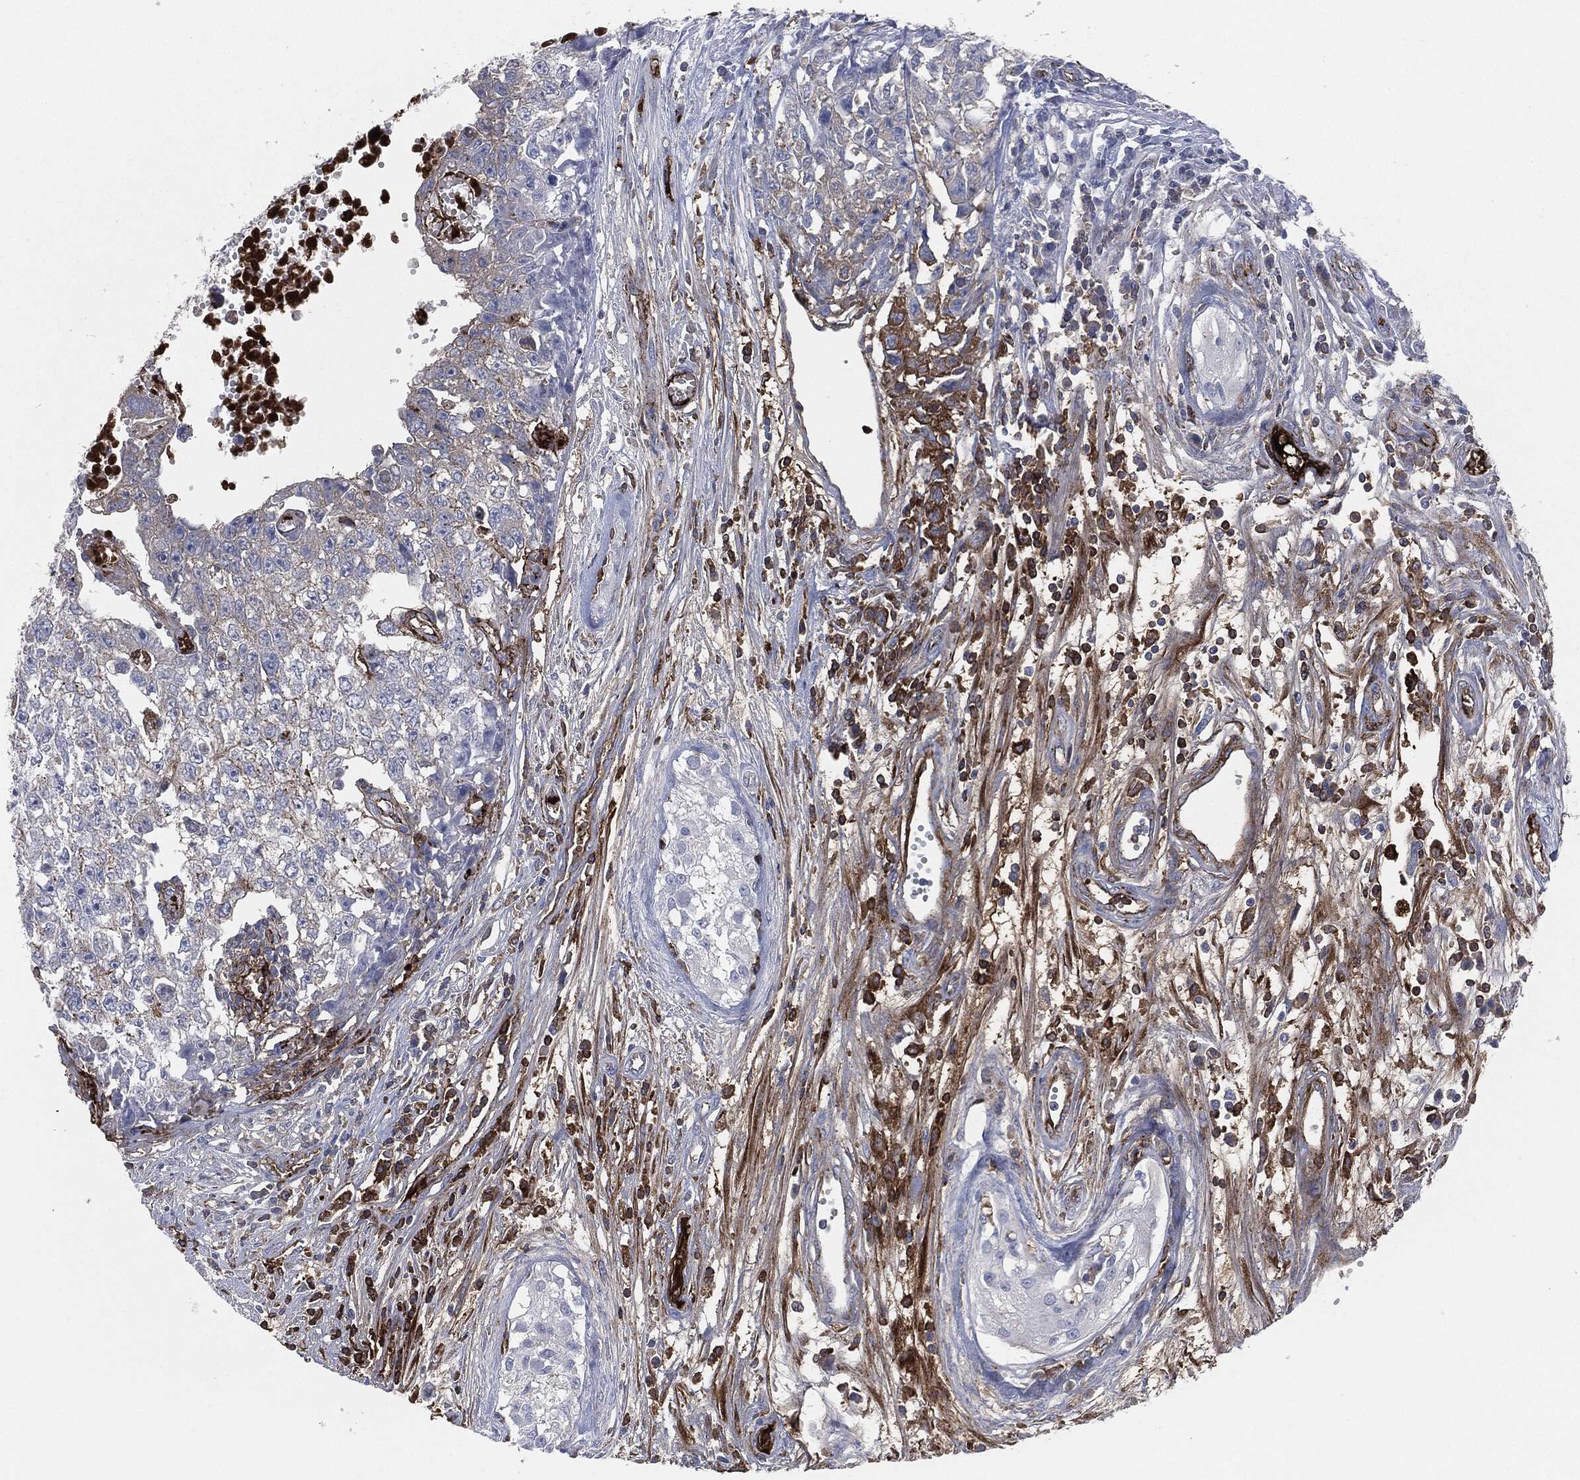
{"staining": {"intensity": "negative", "quantity": "none", "location": "none"}, "tissue": "testis cancer", "cell_type": "Tumor cells", "image_type": "cancer", "snomed": [{"axis": "morphology", "description": "Seminoma, NOS"}, {"axis": "morphology", "description": "Carcinoma, Embryonal, NOS"}, {"axis": "topography", "description": "Testis"}], "caption": "Immunohistochemistry (IHC) of testis embryonal carcinoma displays no staining in tumor cells.", "gene": "APOB", "patient": {"sex": "male", "age": 22}}